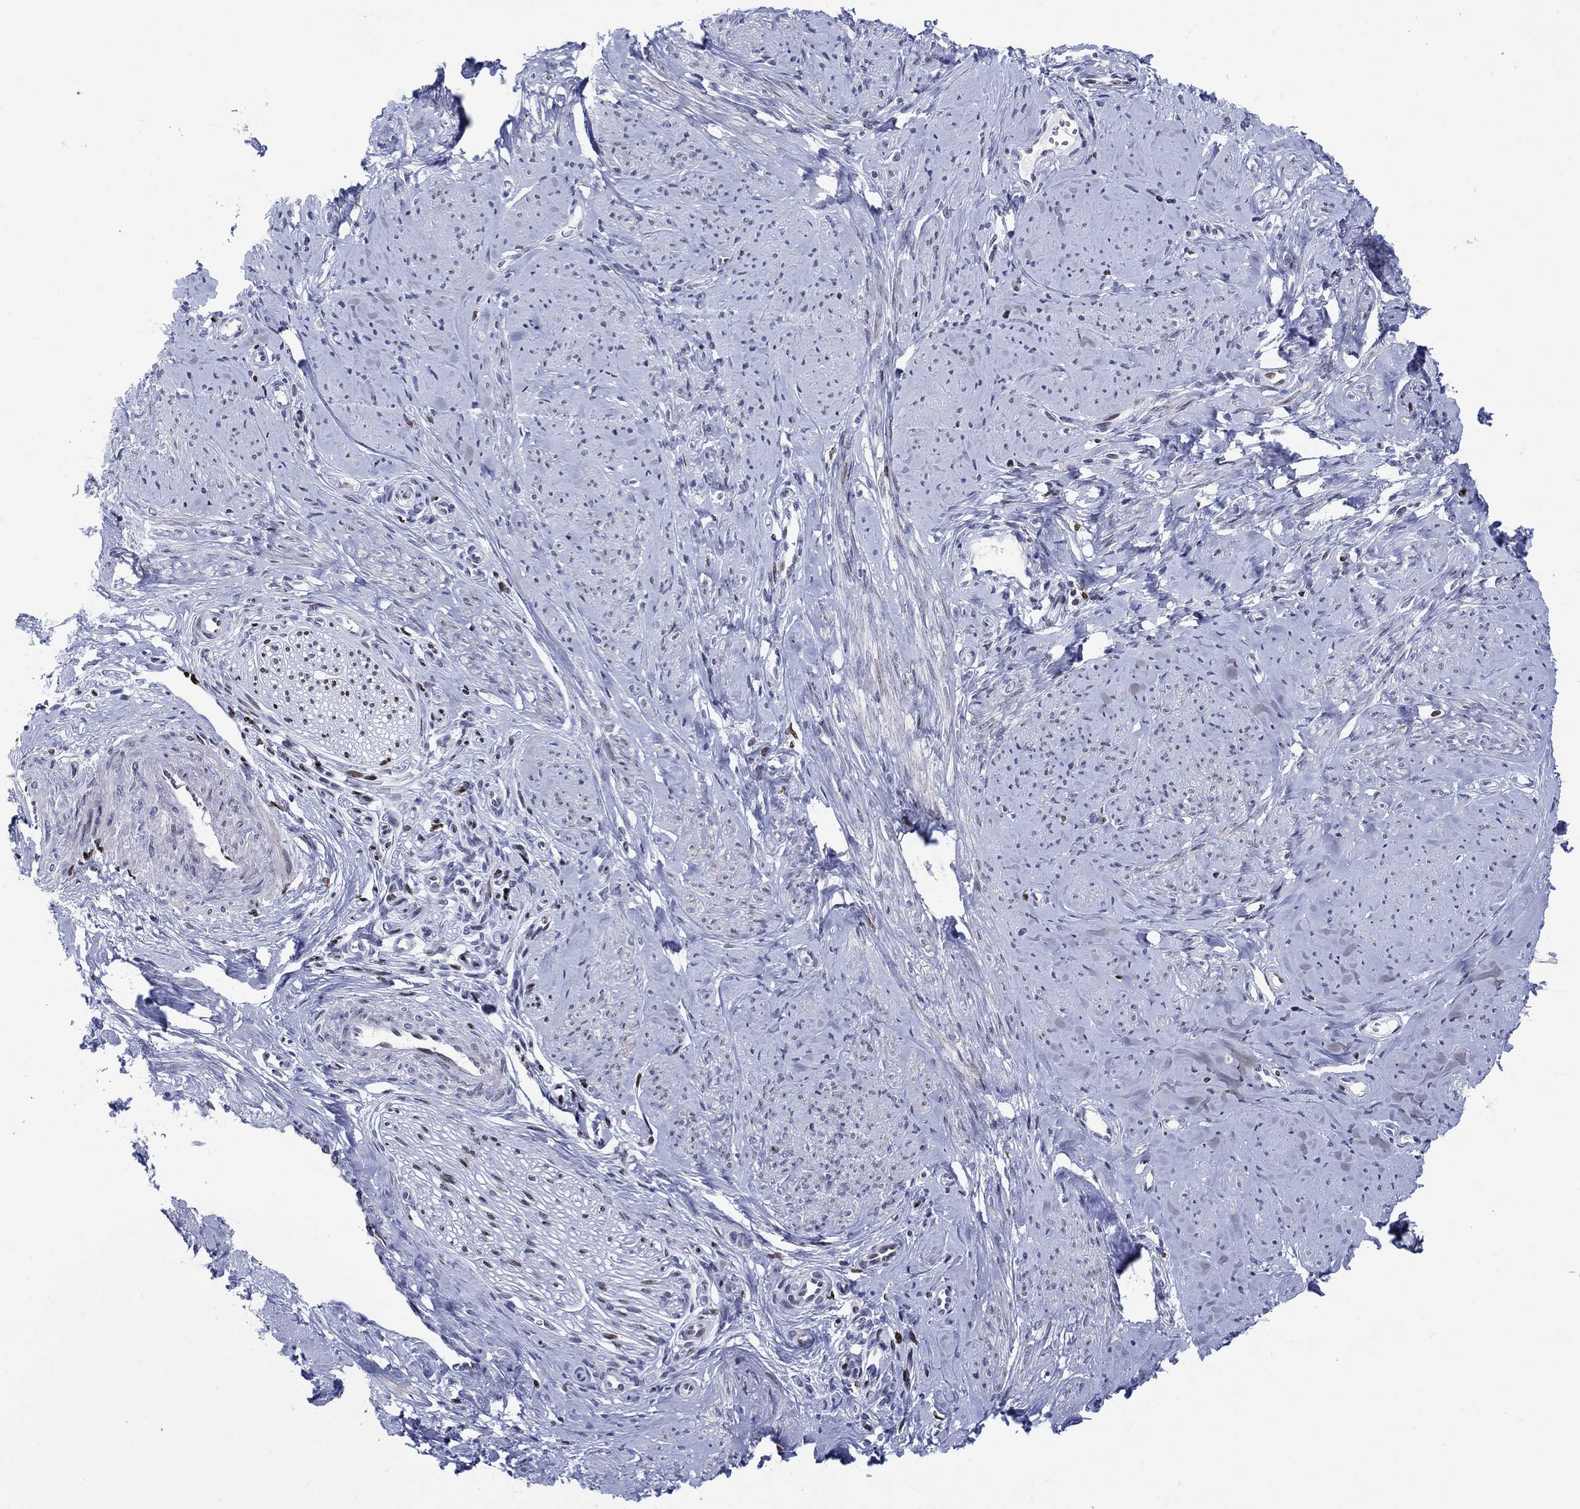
{"staining": {"intensity": "weak", "quantity": "25%-75%", "location": "cytoplasmic/membranous,nuclear"}, "tissue": "smooth muscle", "cell_type": "Smooth muscle cells", "image_type": "normal", "snomed": [{"axis": "morphology", "description": "Normal tissue, NOS"}, {"axis": "topography", "description": "Smooth muscle"}], "caption": "Protein expression by immunohistochemistry demonstrates weak cytoplasmic/membranous,nuclear positivity in about 25%-75% of smooth muscle cells in unremarkable smooth muscle. (IHC, brightfield microscopy, high magnification).", "gene": "HMGA1", "patient": {"sex": "female", "age": 48}}